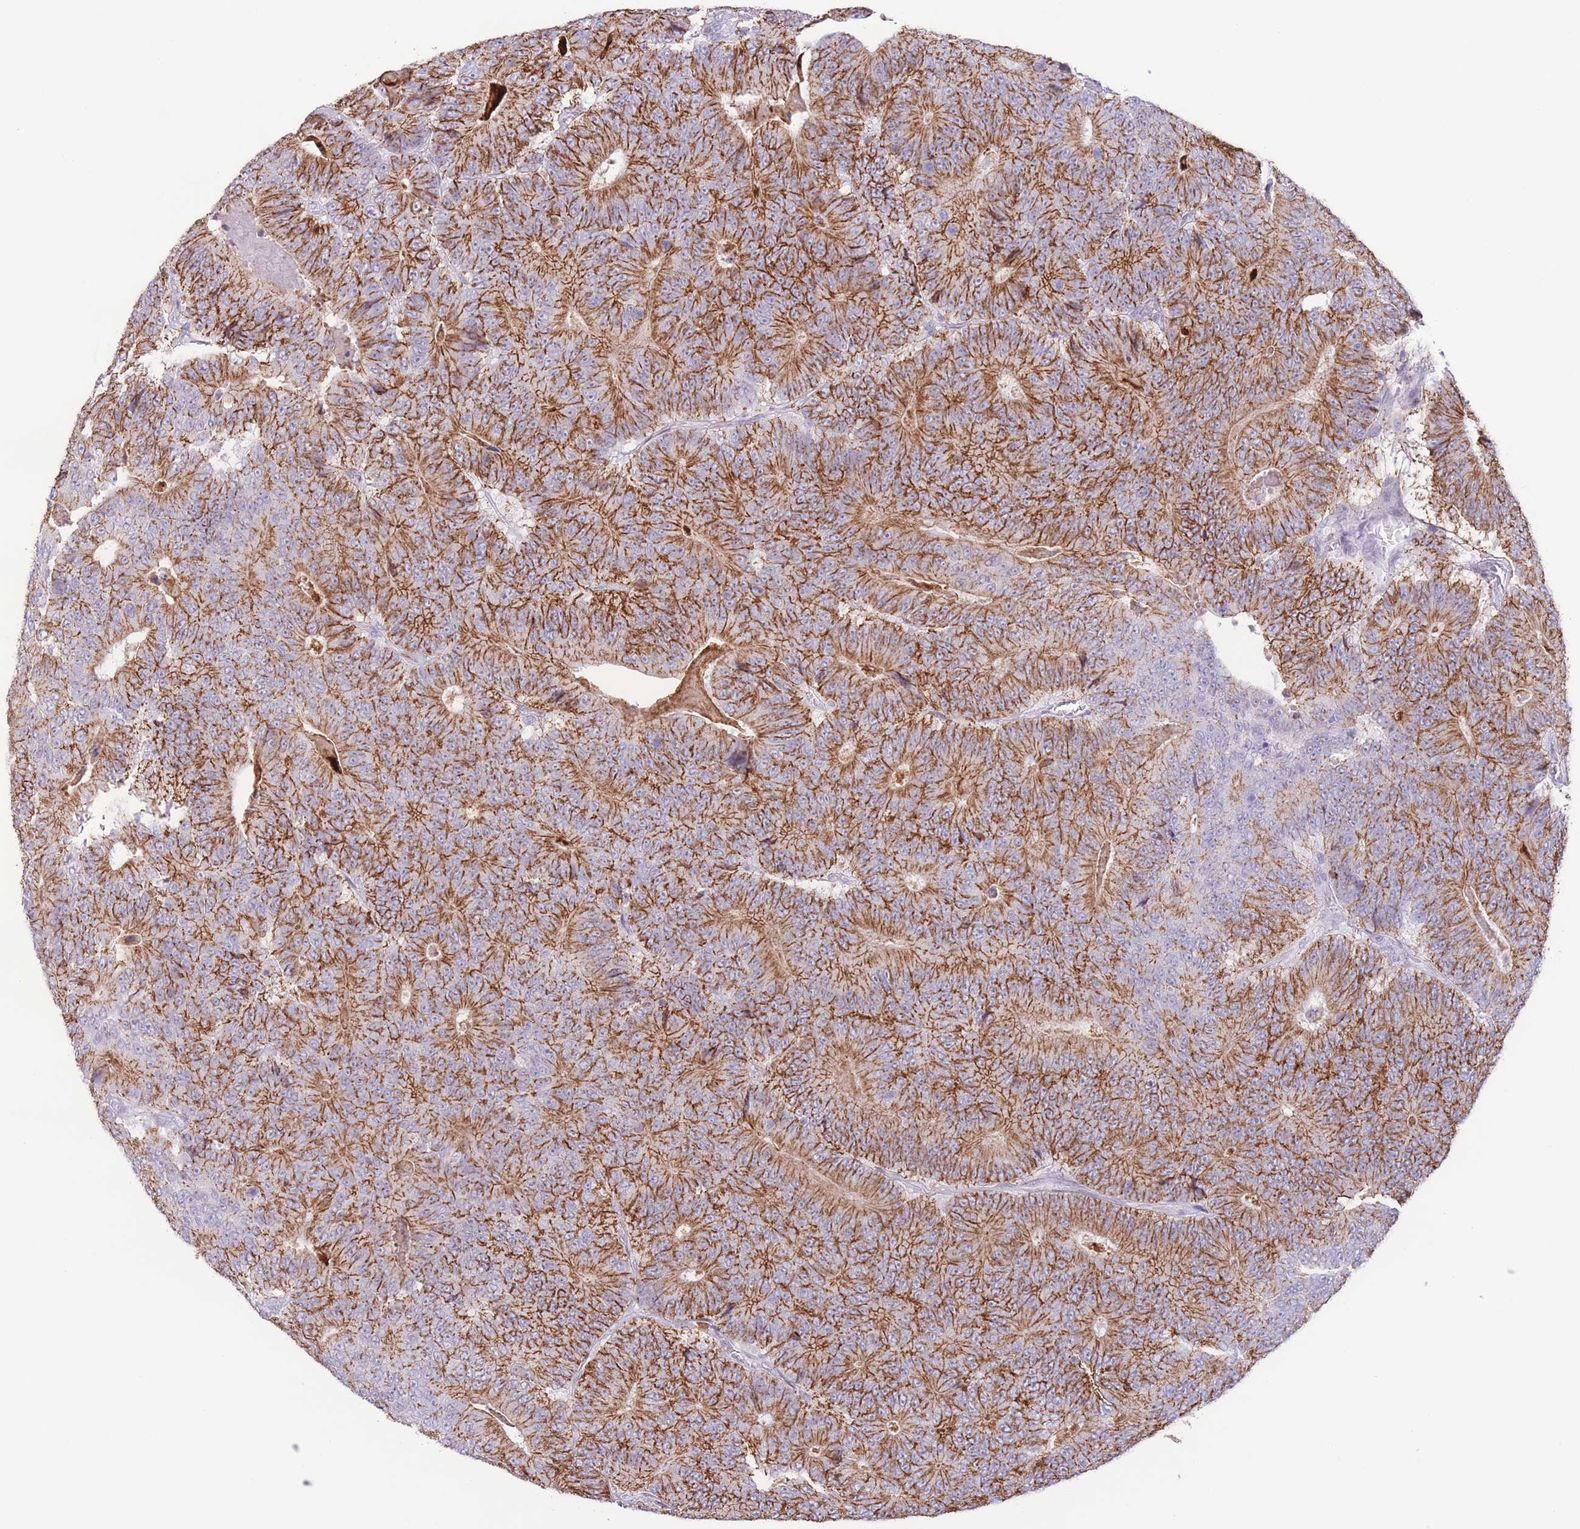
{"staining": {"intensity": "strong", "quantity": ">75%", "location": "cytoplasmic/membranous"}, "tissue": "colorectal cancer", "cell_type": "Tumor cells", "image_type": "cancer", "snomed": [{"axis": "morphology", "description": "Adenocarcinoma, NOS"}, {"axis": "topography", "description": "Colon"}], "caption": "The photomicrograph demonstrates a brown stain indicating the presence of a protein in the cytoplasmic/membranous of tumor cells in colorectal adenocarcinoma. (Stains: DAB (3,3'-diaminobenzidine) in brown, nuclei in blue, Microscopy: brightfield microscopy at high magnification).", "gene": "LCLAT1", "patient": {"sex": "male", "age": 83}}